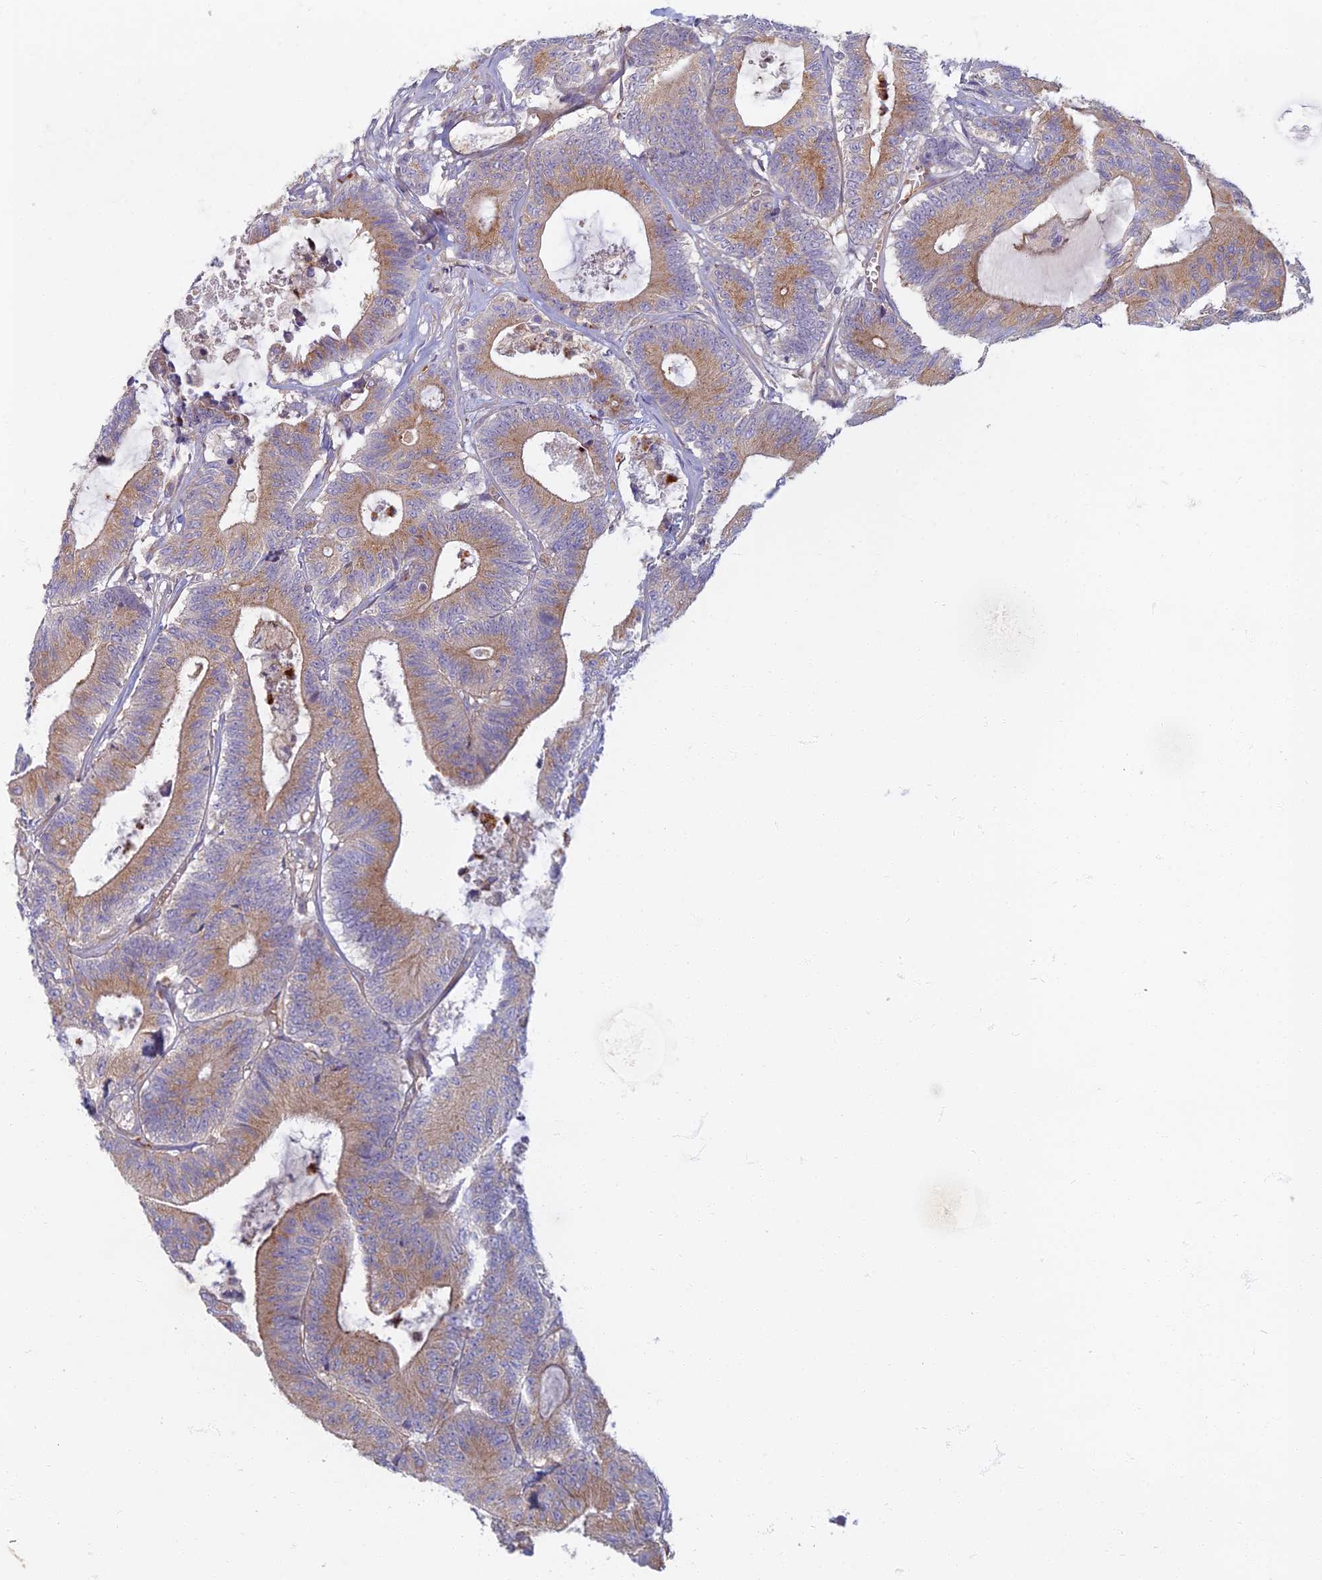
{"staining": {"intensity": "moderate", "quantity": ">75%", "location": "cytoplasmic/membranous"}, "tissue": "colorectal cancer", "cell_type": "Tumor cells", "image_type": "cancer", "snomed": [{"axis": "morphology", "description": "Adenocarcinoma, NOS"}, {"axis": "topography", "description": "Colon"}], "caption": "Colorectal cancer (adenocarcinoma) stained with IHC demonstrates moderate cytoplasmic/membranous staining in about >75% of tumor cells.", "gene": "PROX2", "patient": {"sex": "female", "age": 84}}